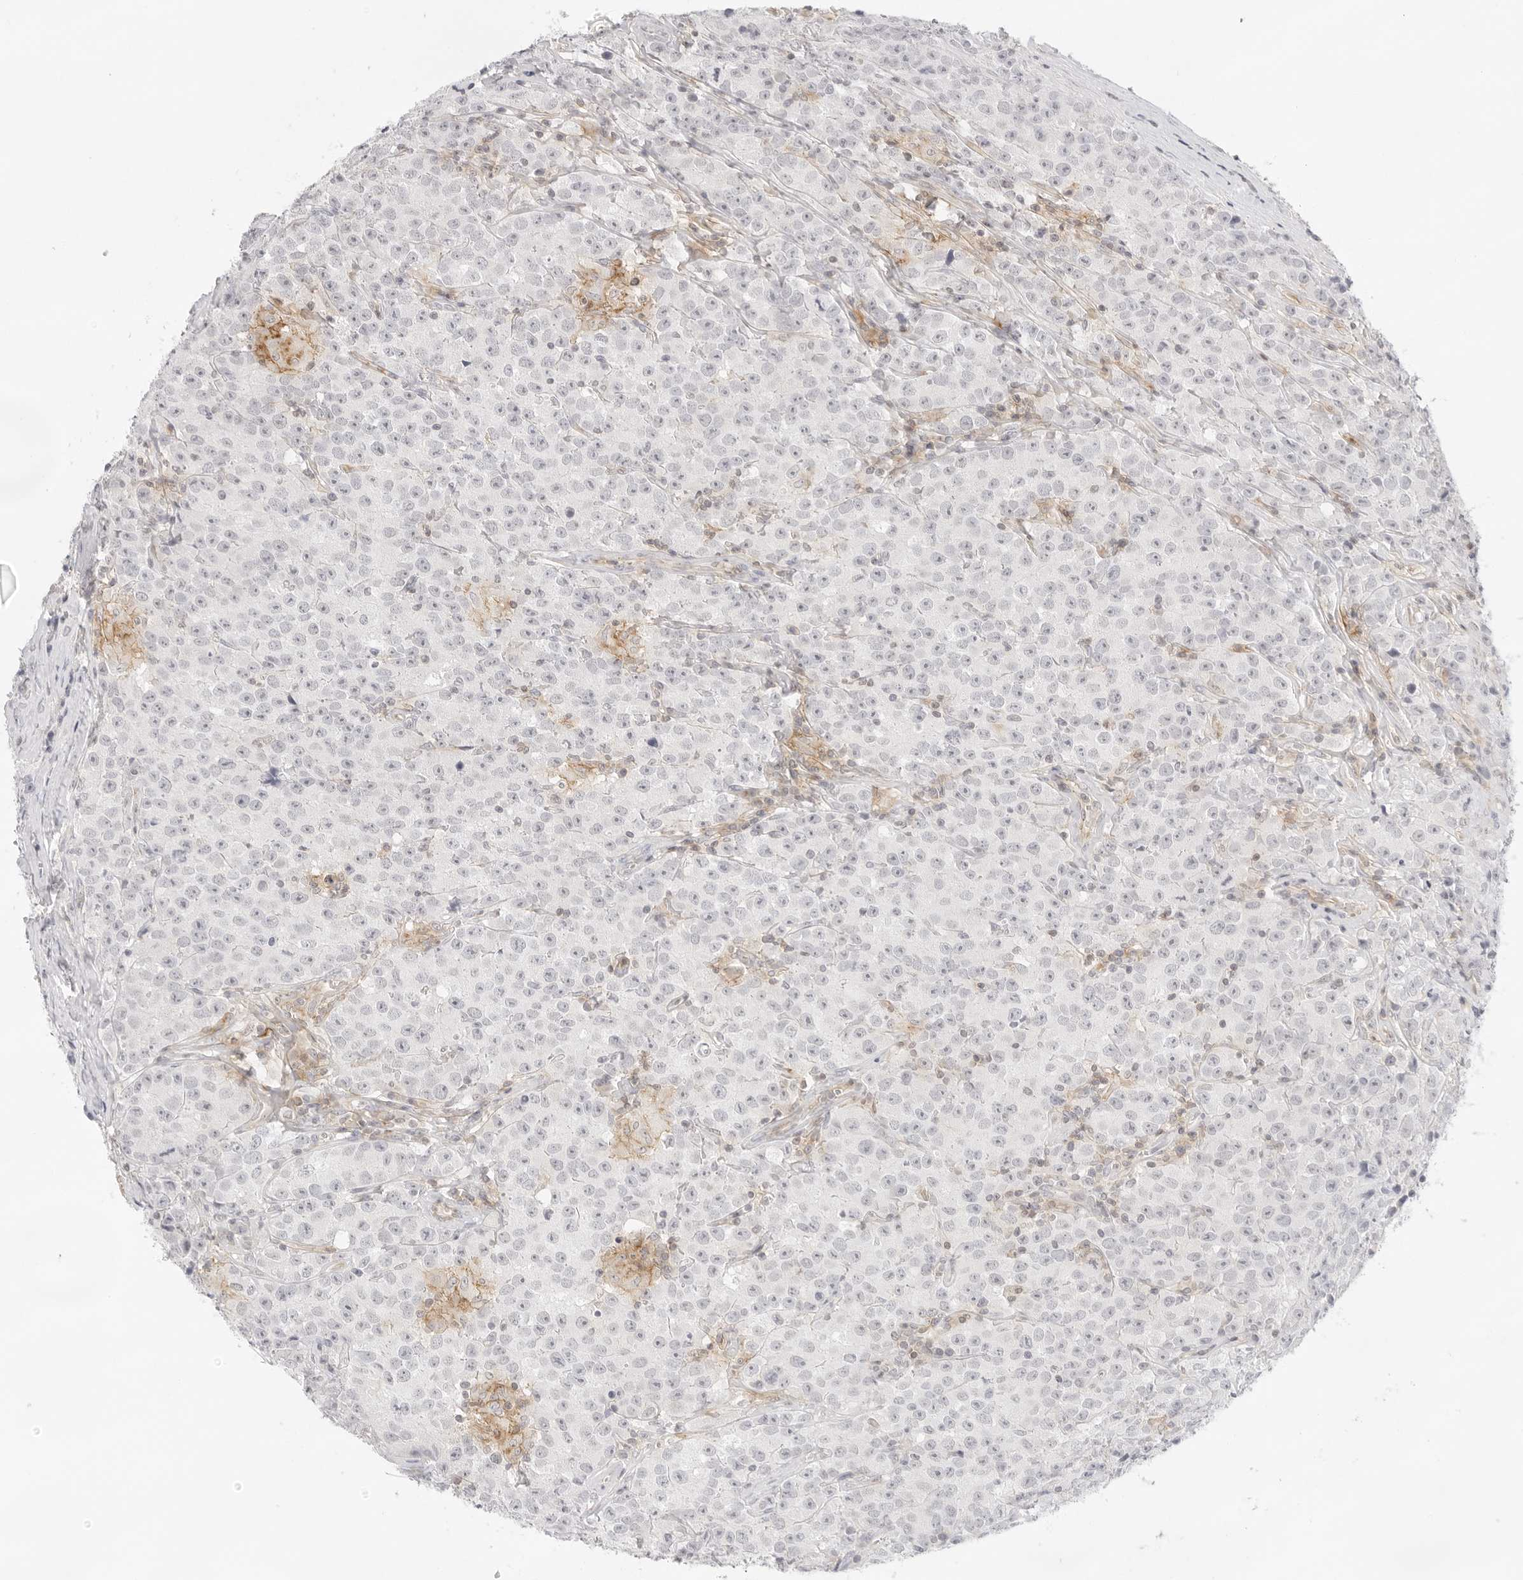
{"staining": {"intensity": "moderate", "quantity": "<25%", "location": "cytoplasmic/membranous"}, "tissue": "testis cancer", "cell_type": "Tumor cells", "image_type": "cancer", "snomed": [{"axis": "morphology", "description": "Seminoma, NOS"}, {"axis": "morphology", "description": "Carcinoma, Embryonal, NOS"}, {"axis": "topography", "description": "Testis"}], "caption": "Tumor cells show low levels of moderate cytoplasmic/membranous staining in approximately <25% of cells in human testis cancer (embryonal carcinoma). Using DAB (3,3'-diaminobenzidine) (brown) and hematoxylin (blue) stains, captured at high magnification using brightfield microscopy.", "gene": "TNFRSF14", "patient": {"sex": "male", "age": 43}}